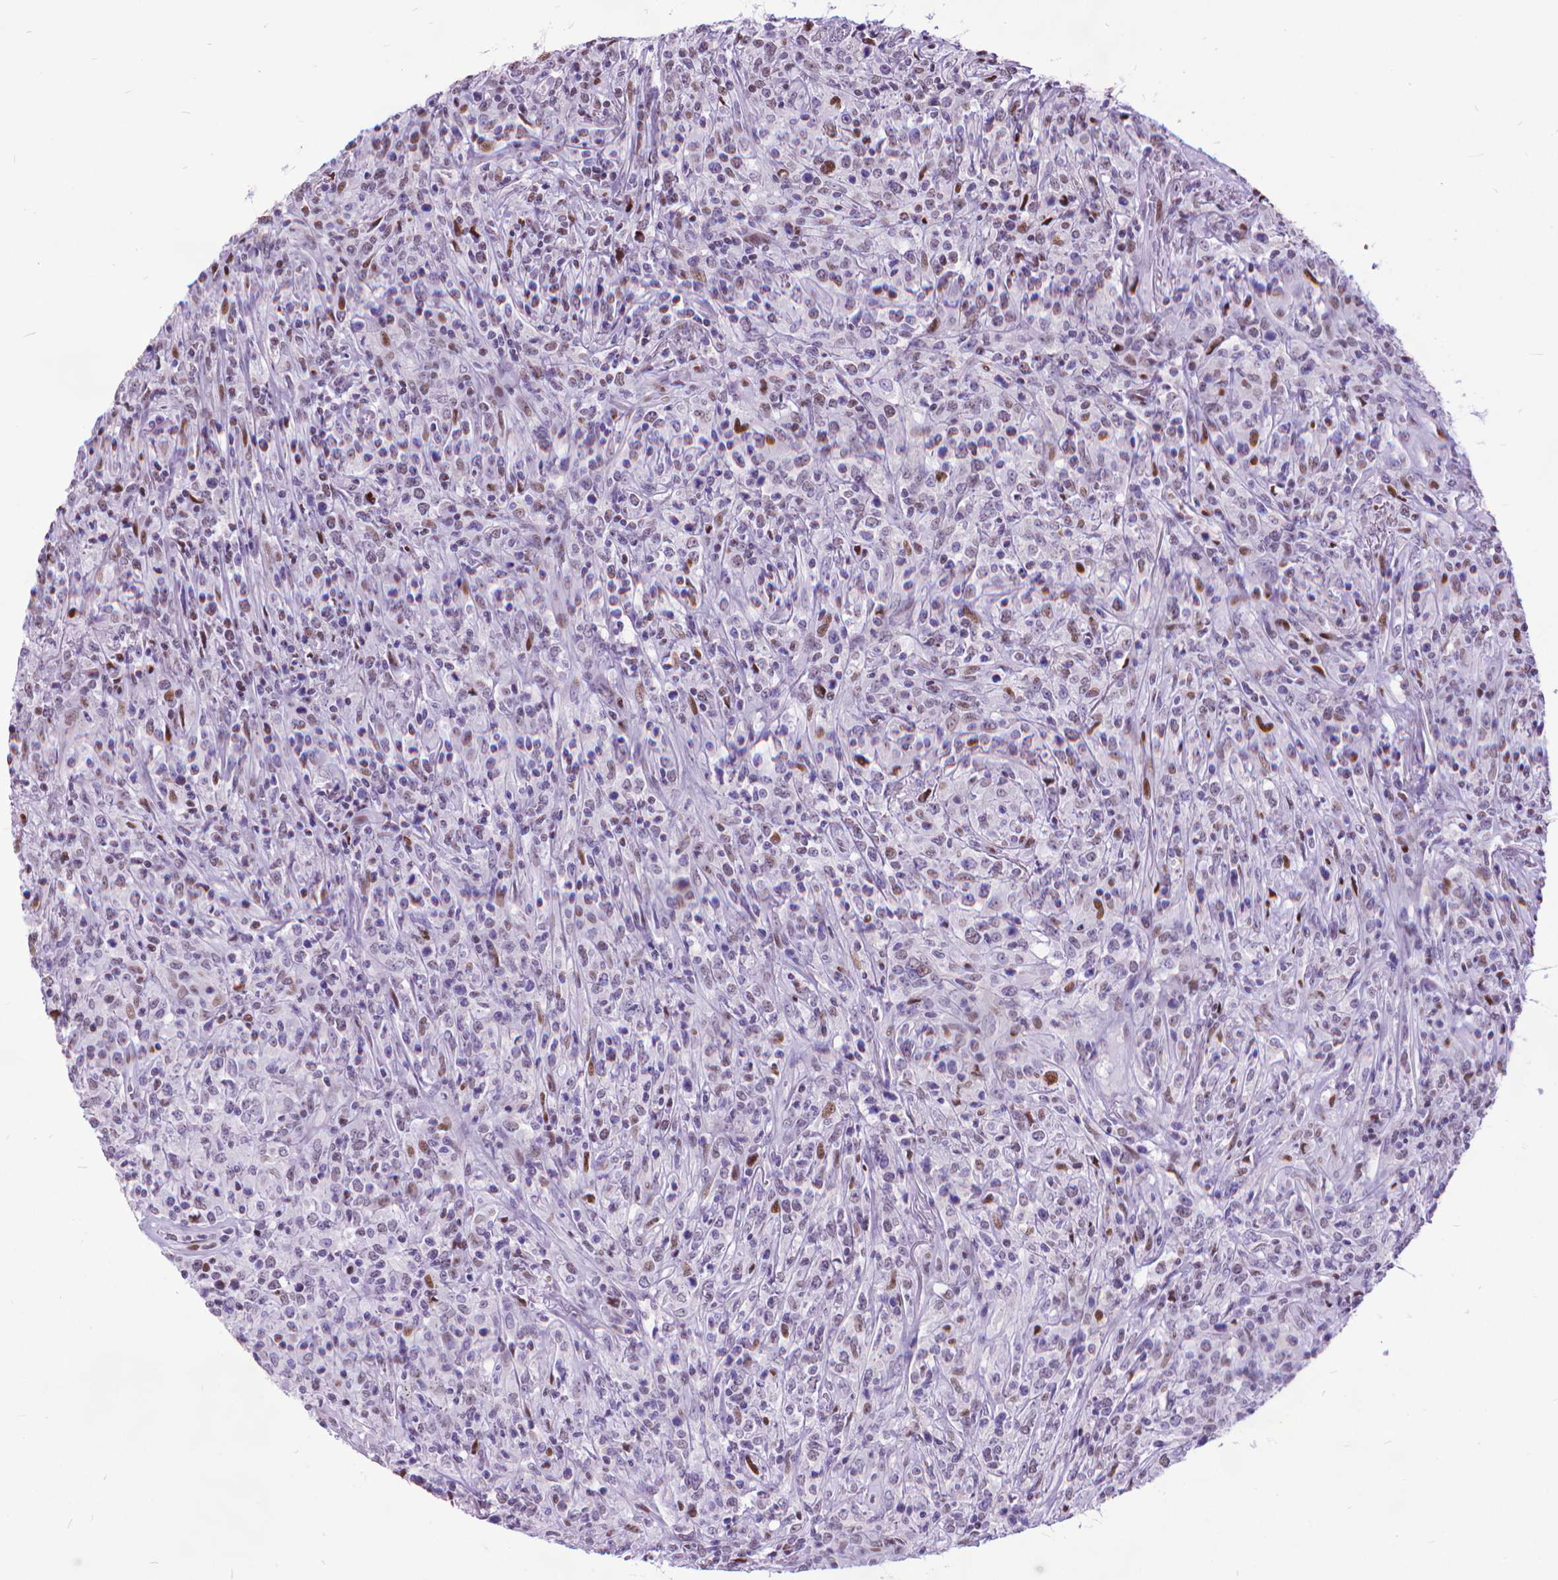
{"staining": {"intensity": "moderate", "quantity": "<25%", "location": "cytoplasmic/membranous,nuclear"}, "tissue": "lymphoma", "cell_type": "Tumor cells", "image_type": "cancer", "snomed": [{"axis": "morphology", "description": "Malignant lymphoma, non-Hodgkin's type, High grade"}, {"axis": "topography", "description": "Lung"}], "caption": "Immunohistochemistry (DAB) staining of malignant lymphoma, non-Hodgkin's type (high-grade) displays moderate cytoplasmic/membranous and nuclear protein positivity in about <25% of tumor cells. Ihc stains the protein of interest in brown and the nuclei are stained blue.", "gene": "POLE4", "patient": {"sex": "male", "age": 79}}